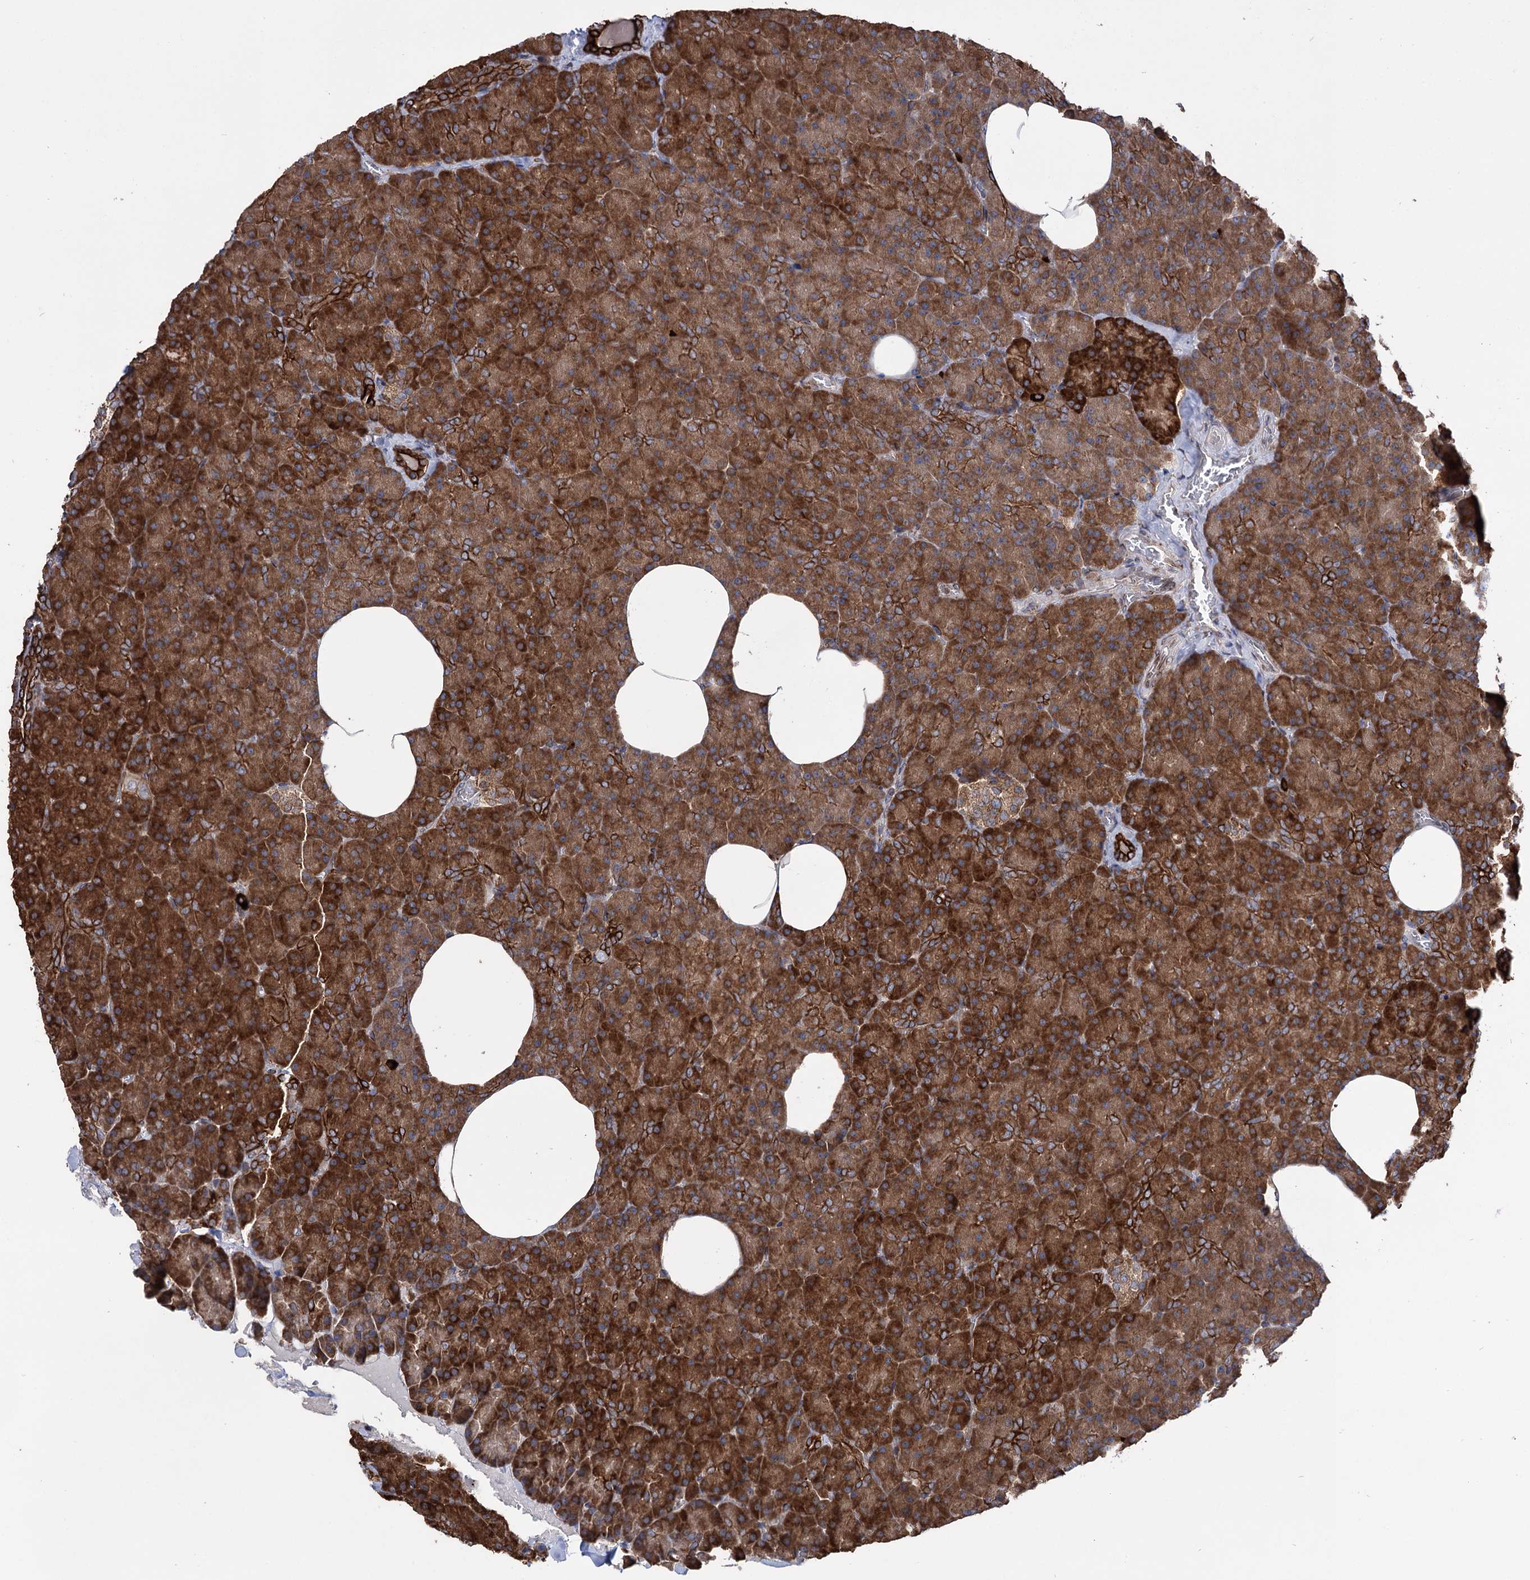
{"staining": {"intensity": "strong", "quantity": ">75%", "location": "cytoplasmic/membranous"}, "tissue": "pancreas", "cell_type": "Exocrine glandular cells", "image_type": "normal", "snomed": [{"axis": "morphology", "description": "Normal tissue, NOS"}, {"axis": "morphology", "description": "Carcinoid, malignant, NOS"}, {"axis": "topography", "description": "Pancreas"}], "caption": "Pancreas stained for a protein (brown) exhibits strong cytoplasmic/membranous positive positivity in approximately >75% of exocrine glandular cells.", "gene": "CDAN1", "patient": {"sex": "female", "age": 35}}